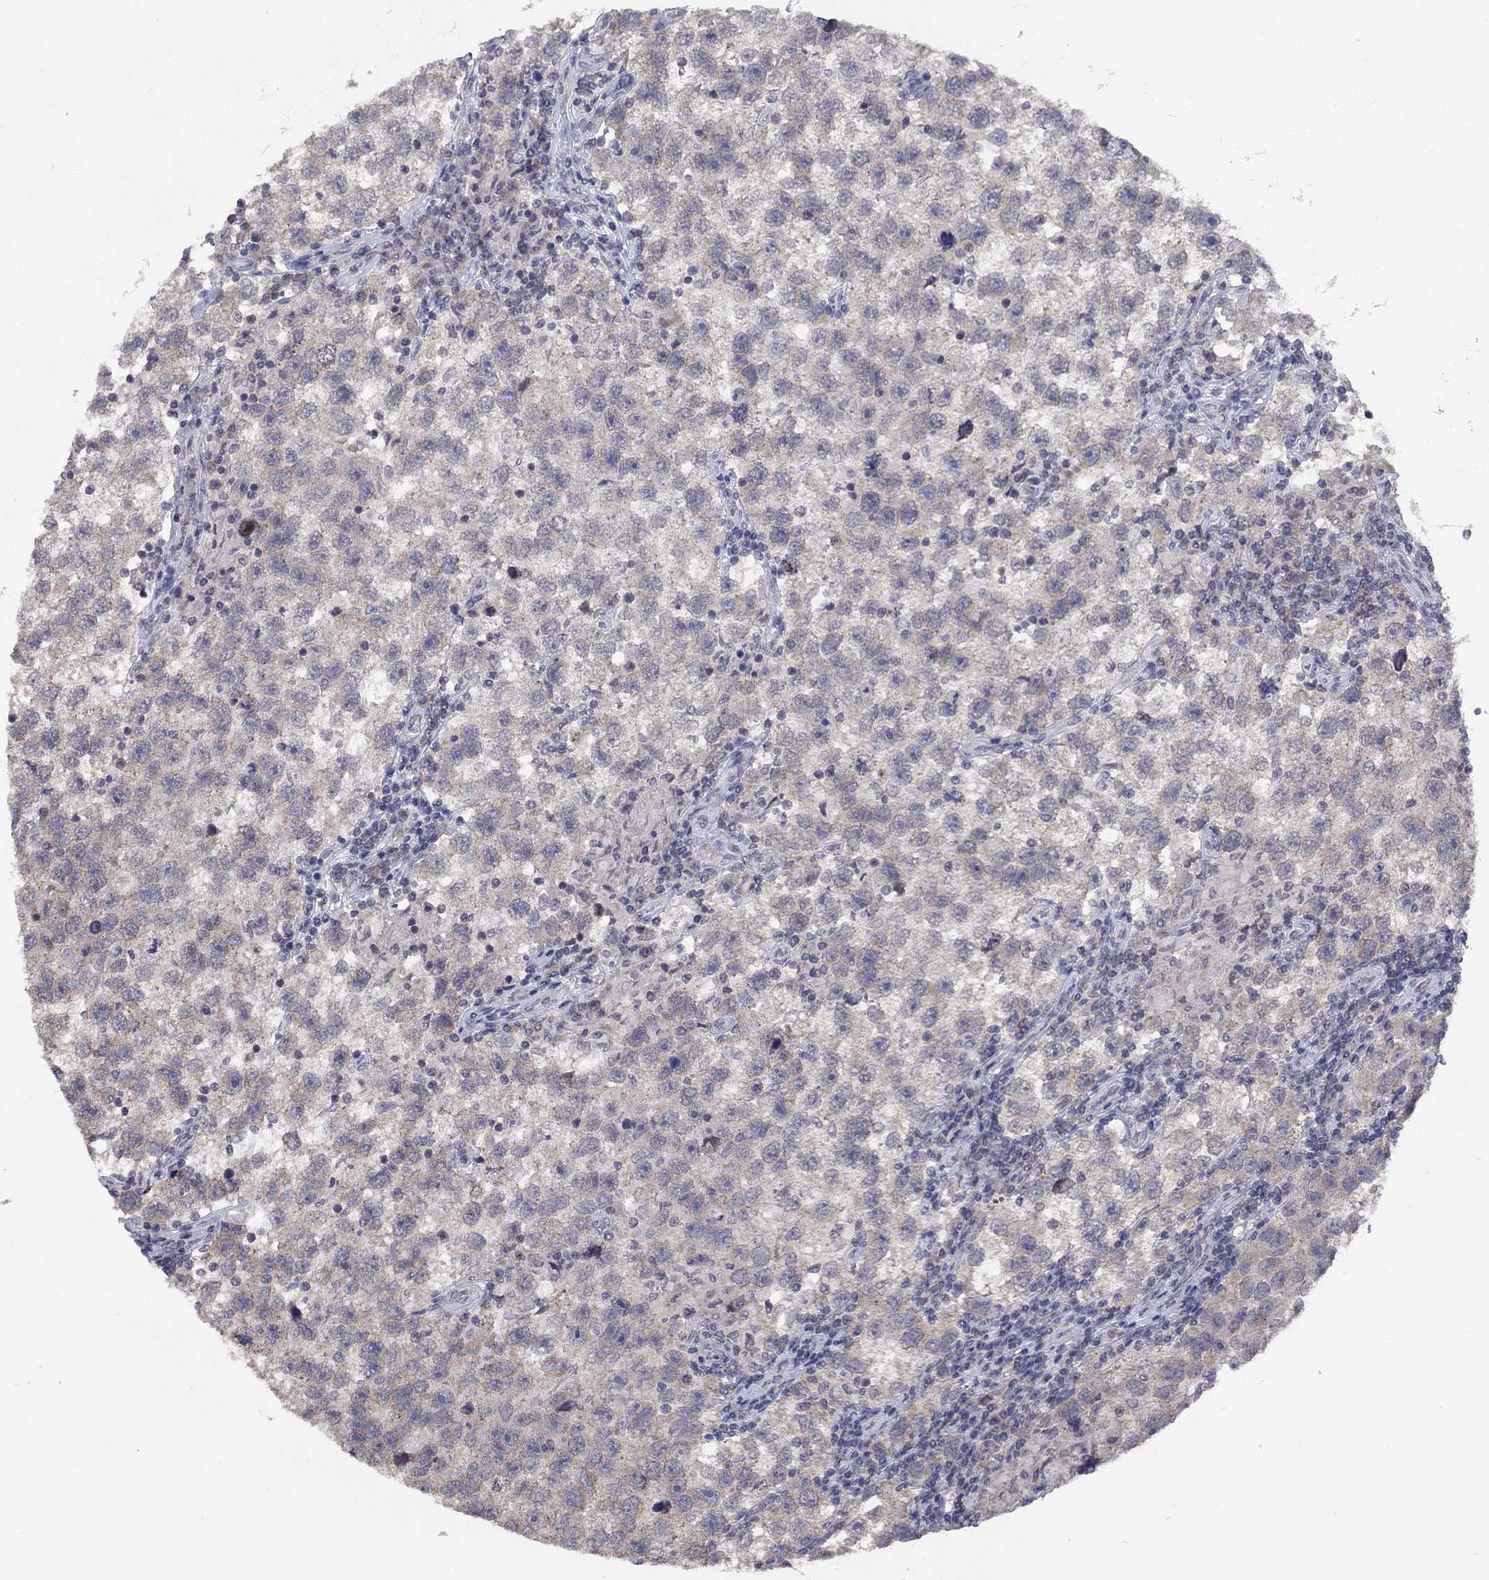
{"staining": {"intensity": "weak", "quantity": "<25%", "location": "cytoplasmic/membranous"}, "tissue": "testis cancer", "cell_type": "Tumor cells", "image_type": "cancer", "snomed": [{"axis": "morphology", "description": "Seminoma, NOS"}, {"axis": "topography", "description": "Testis"}], "caption": "Tumor cells show no significant expression in testis cancer. Nuclei are stained in blue.", "gene": "SPATA33", "patient": {"sex": "male", "age": 26}}